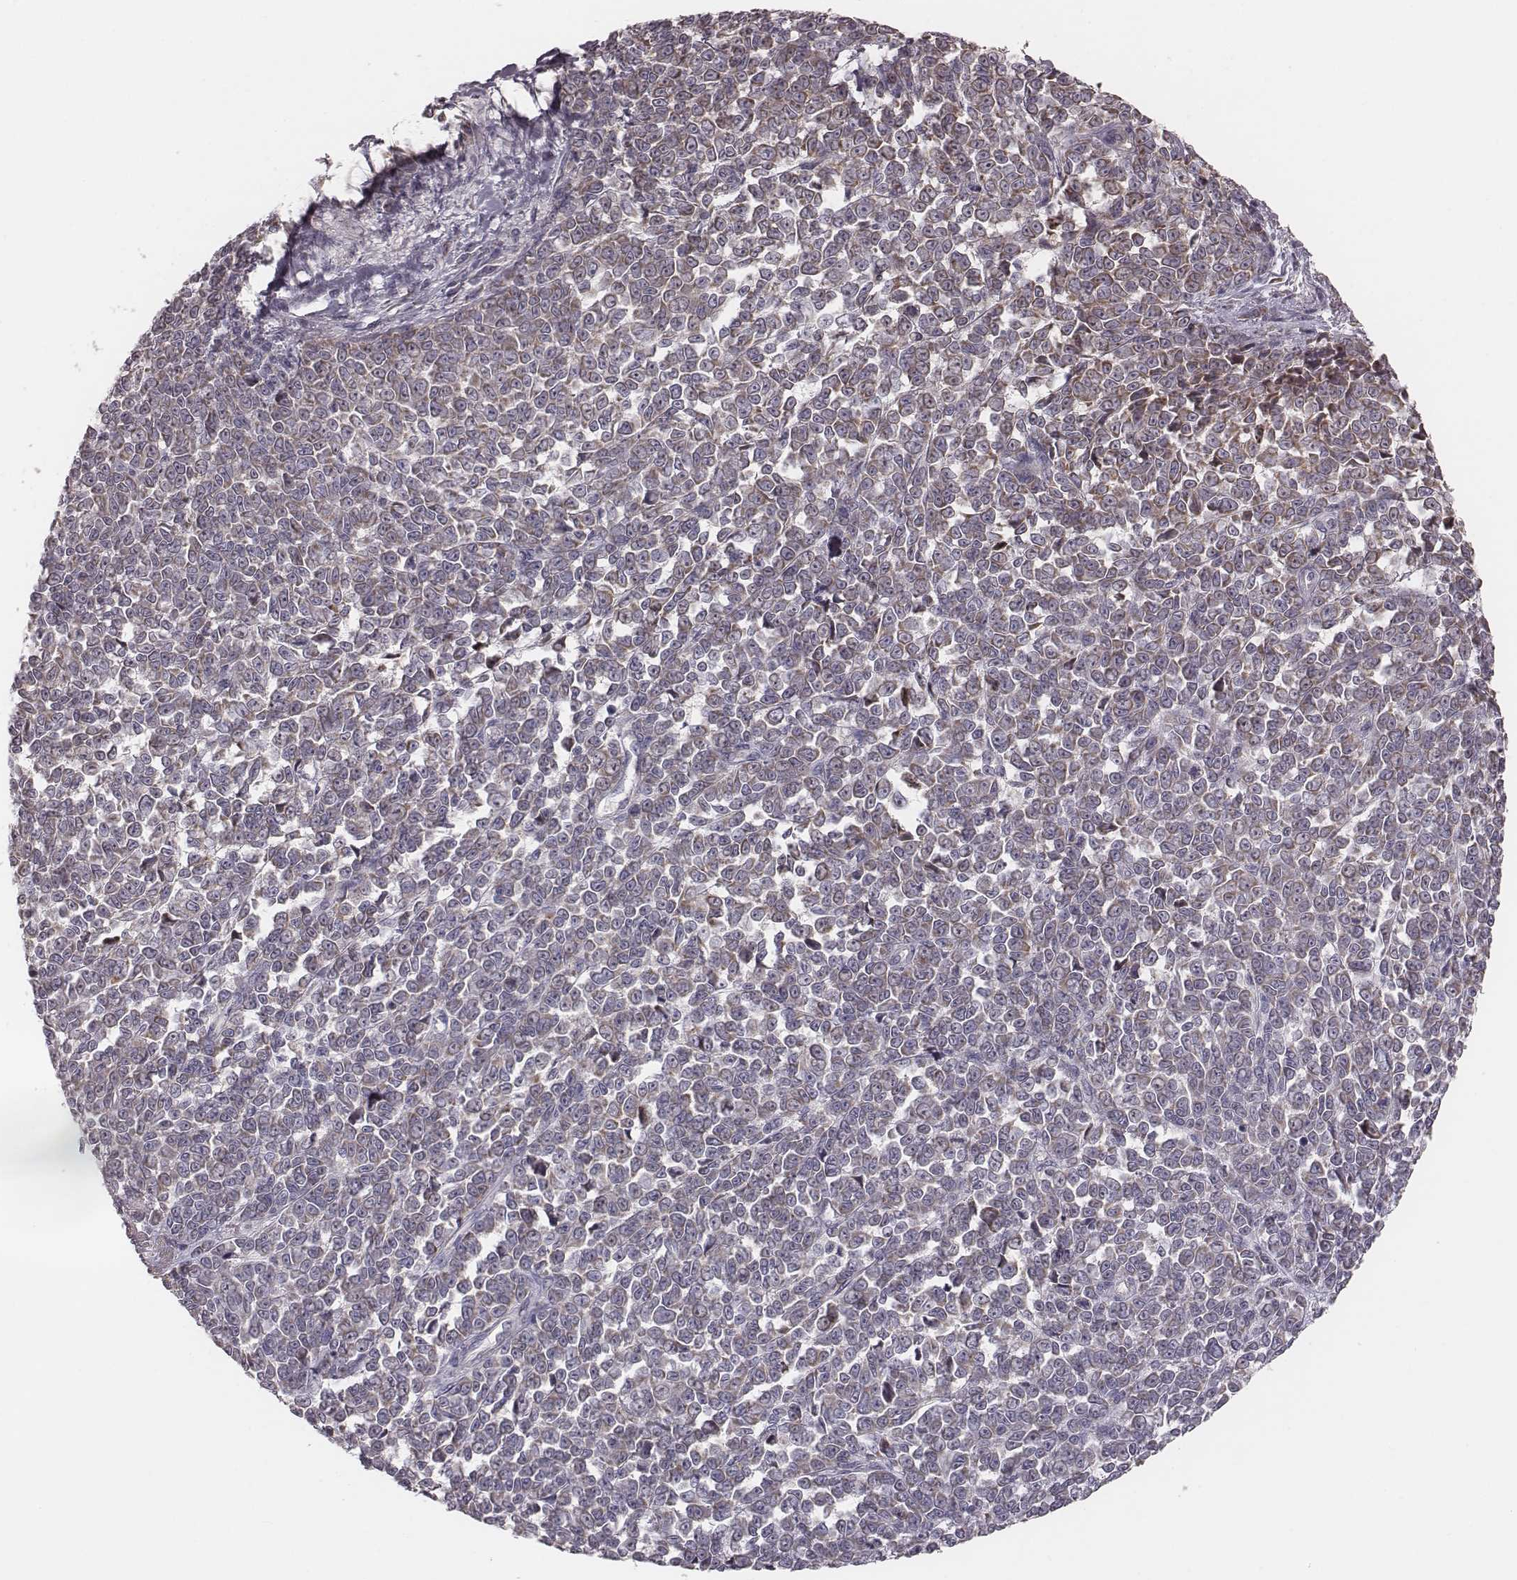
{"staining": {"intensity": "weak", "quantity": "<25%", "location": "cytoplasmic/membranous"}, "tissue": "melanoma", "cell_type": "Tumor cells", "image_type": "cancer", "snomed": [{"axis": "morphology", "description": "Malignant melanoma, NOS"}, {"axis": "topography", "description": "Skin"}], "caption": "An IHC histopathology image of malignant melanoma is shown. There is no staining in tumor cells of malignant melanoma. (Brightfield microscopy of DAB (3,3'-diaminobenzidine) IHC at high magnification).", "gene": "MRPS27", "patient": {"sex": "female", "age": 95}}